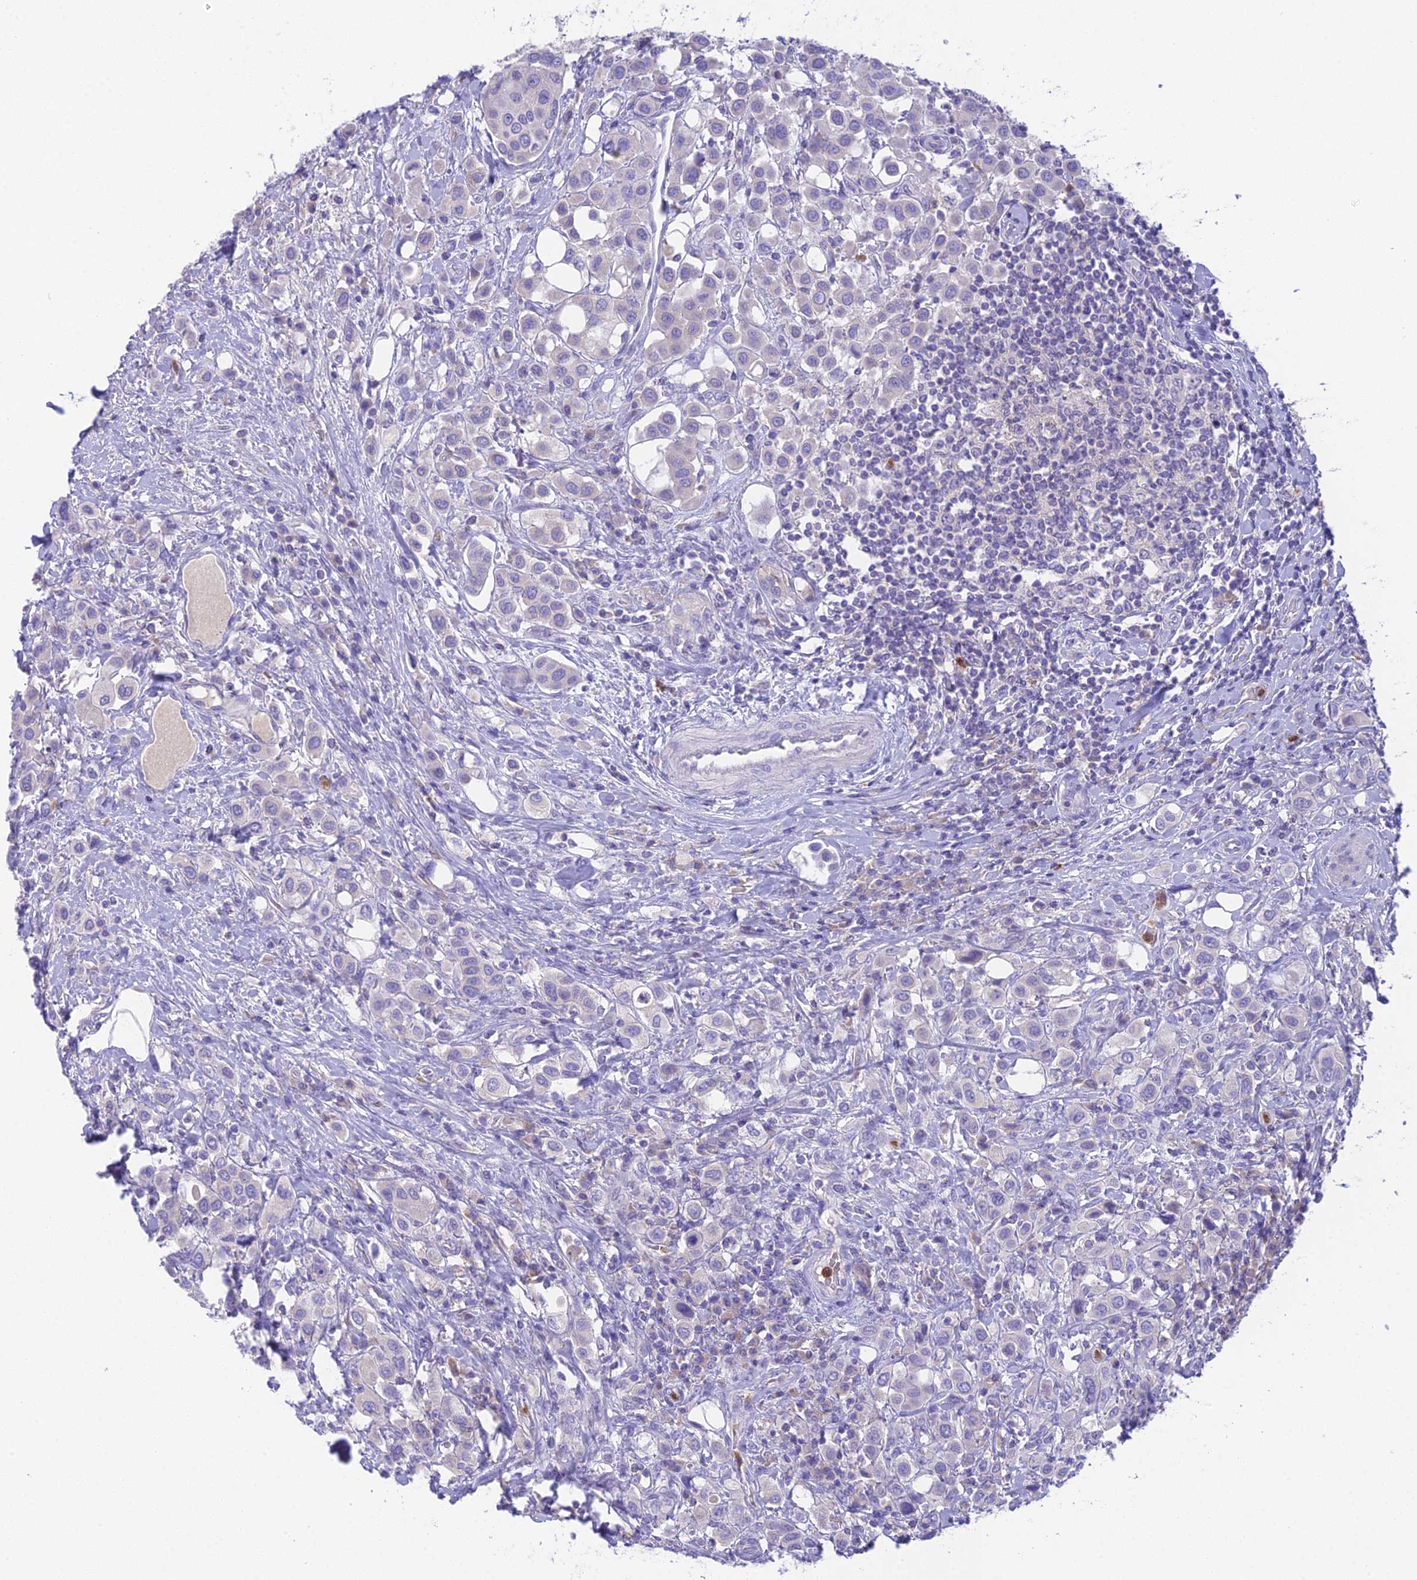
{"staining": {"intensity": "negative", "quantity": "none", "location": "none"}, "tissue": "urothelial cancer", "cell_type": "Tumor cells", "image_type": "cancer", "snomed": [{"axis": "morphology", "description": "Urothelial carcinoma, High grade"}, {"axis": "topography", "description": "Urinary bladder"}], "caption": "This is an IHC micrograph of human urothelial carcinoma (high-grade). There is no expression in tumor cells.", "gene": "KIAA0408", "patient": {"sex": "male", "age": 50}}